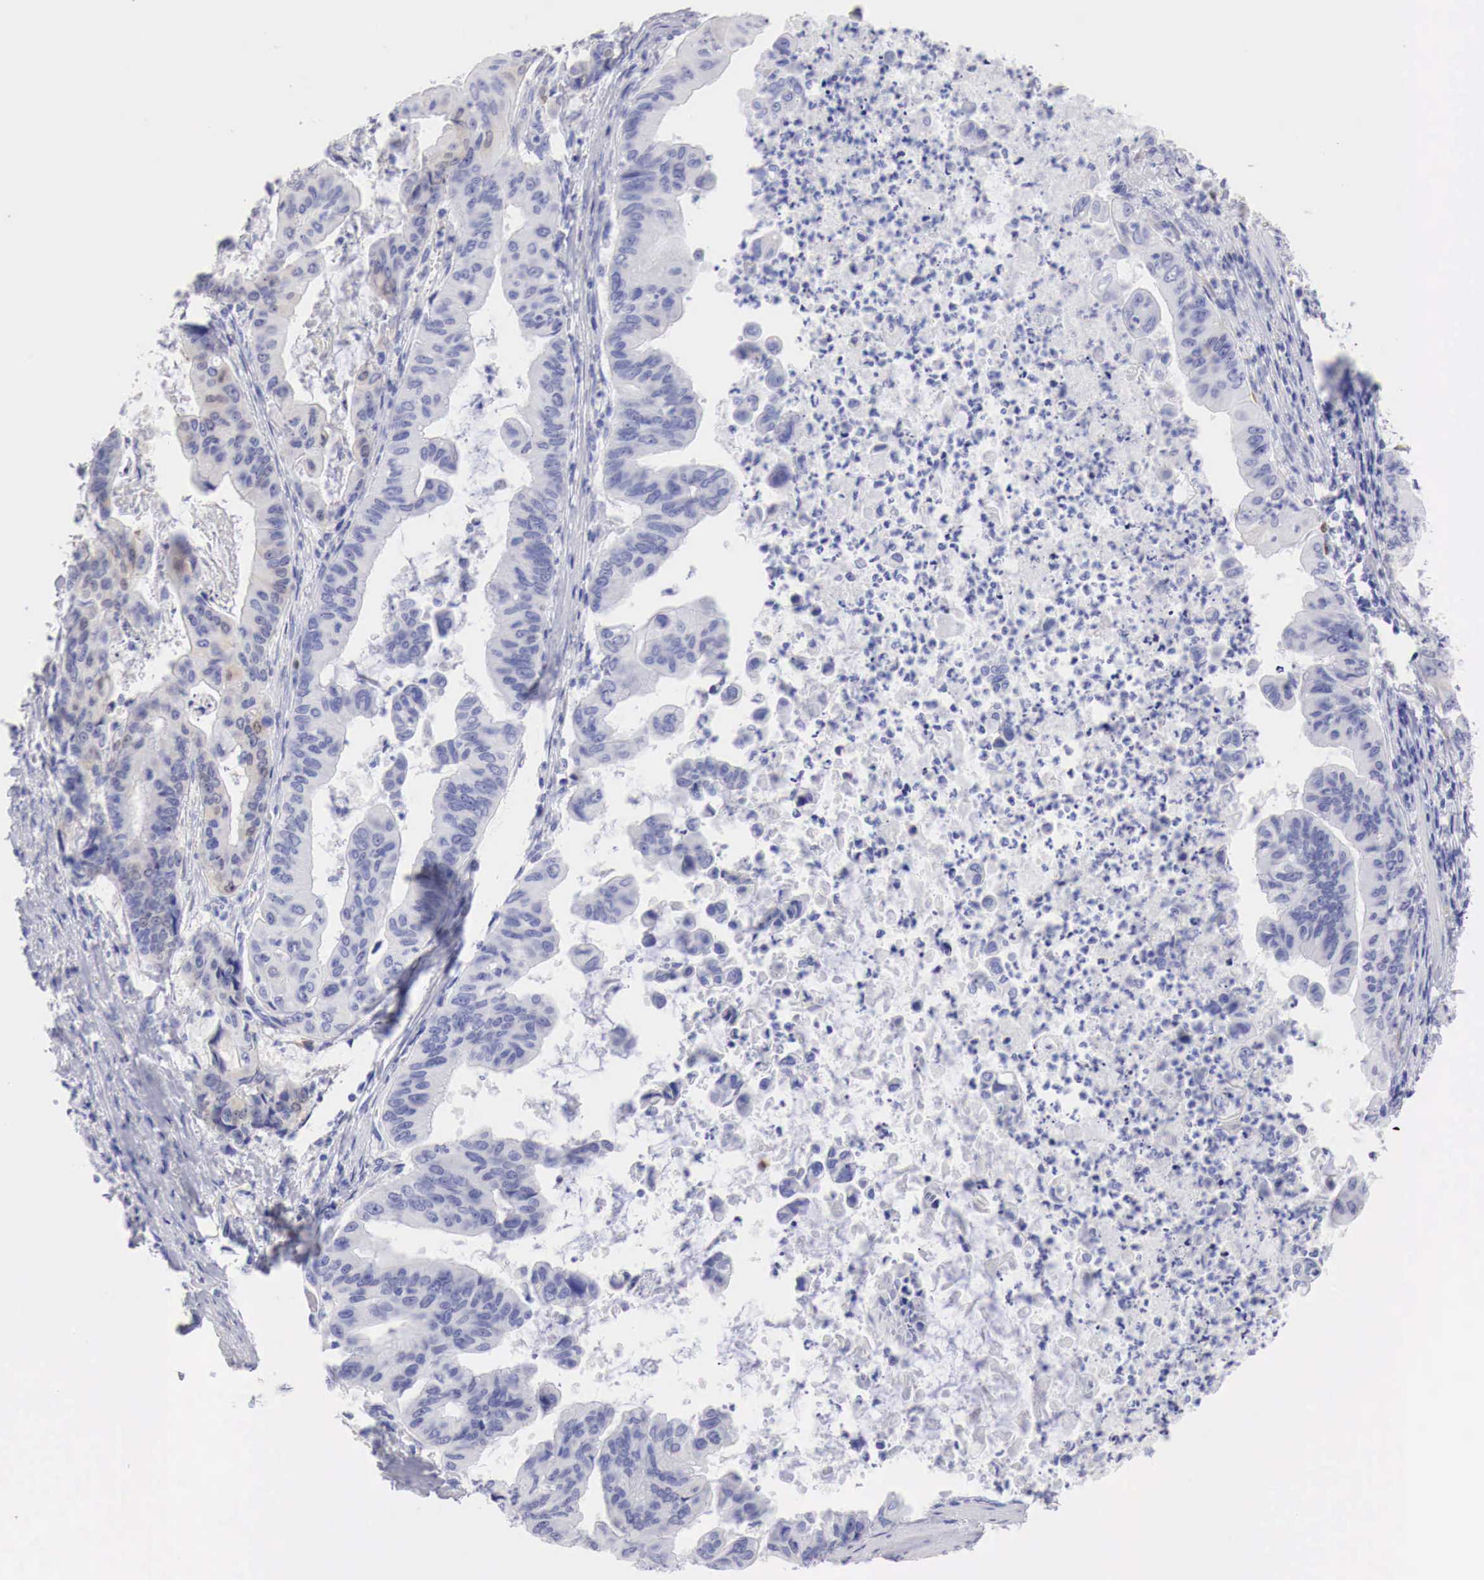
{"staining": {"intensity": "negative", "quantity": "none", "location": "none"}, "tissue": "stomach cancer", "cell_type": "Tumor cells", "image_type": "cancer", "snomed": [{"axis": "morphology", "description": "Adenocarcinoma, NOS"}, {"axis": "topography", "description": "Stomach, upper"}], "caption": "Immunohistochemistry (IHC) of adenocarcinoma (stomach) exhibits no positivity in tumor cells.", "gene": "CDKN2A", "patient": {"sex": "male", "age": 80}}